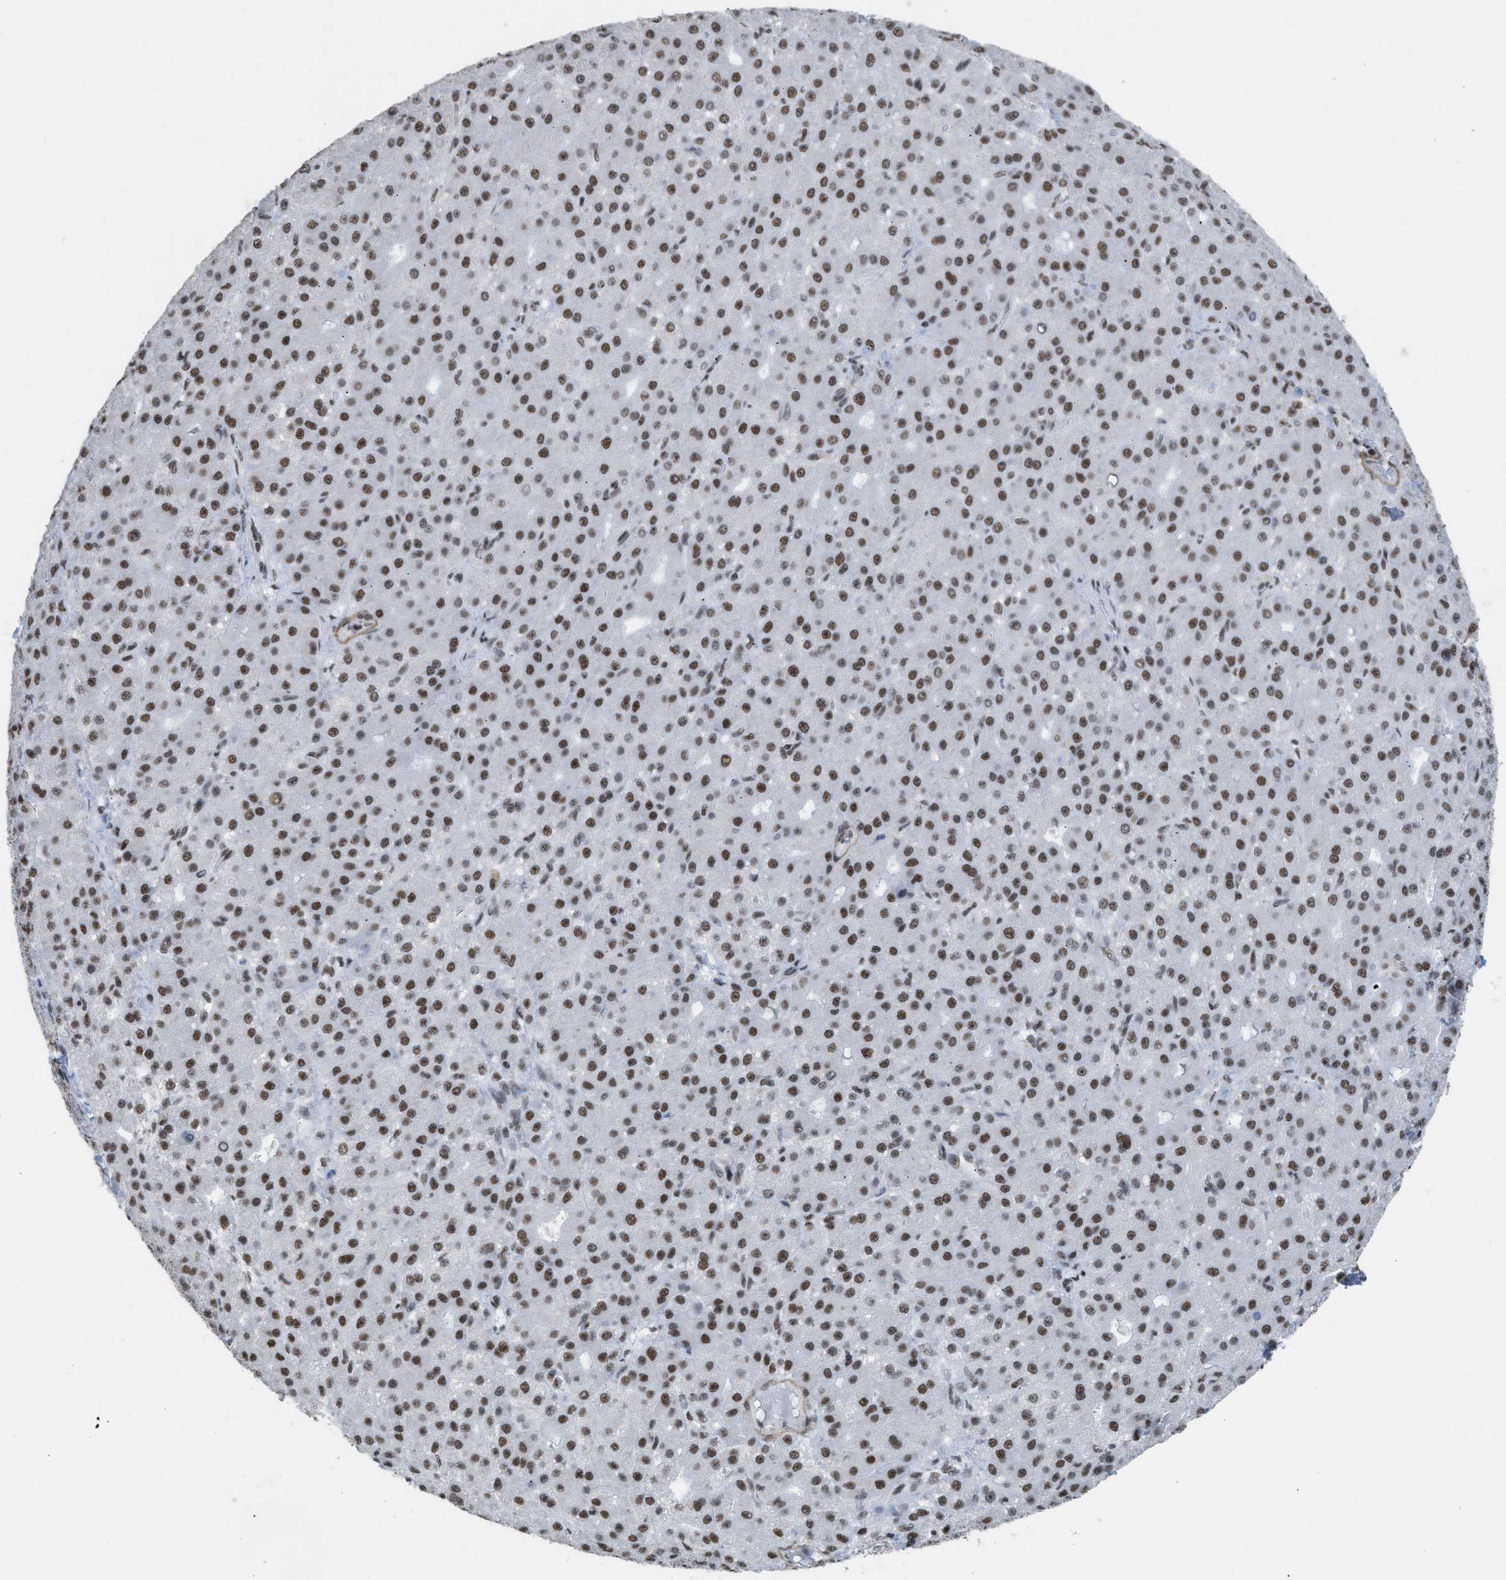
{"staining": {"intensity": "strong", "quantity": ">75%", "location": "nuclear"}, "tissue": "liver cancer", "cell_type": "Tumor cells", "image_type": "cancer", "snomed": [{"axis": "morphology", "description": "Carcinoma, Hepatocellular, NOS"}, {"axis": "topography", "description": "Liver"}], "caption": "Human liver cancer (hepatocellular carcinoma) stained with a protein marker exhibits strong staining in tumor cells.", "gene": "SCAF4", "patient": {"sex": "male", "age": 67}}